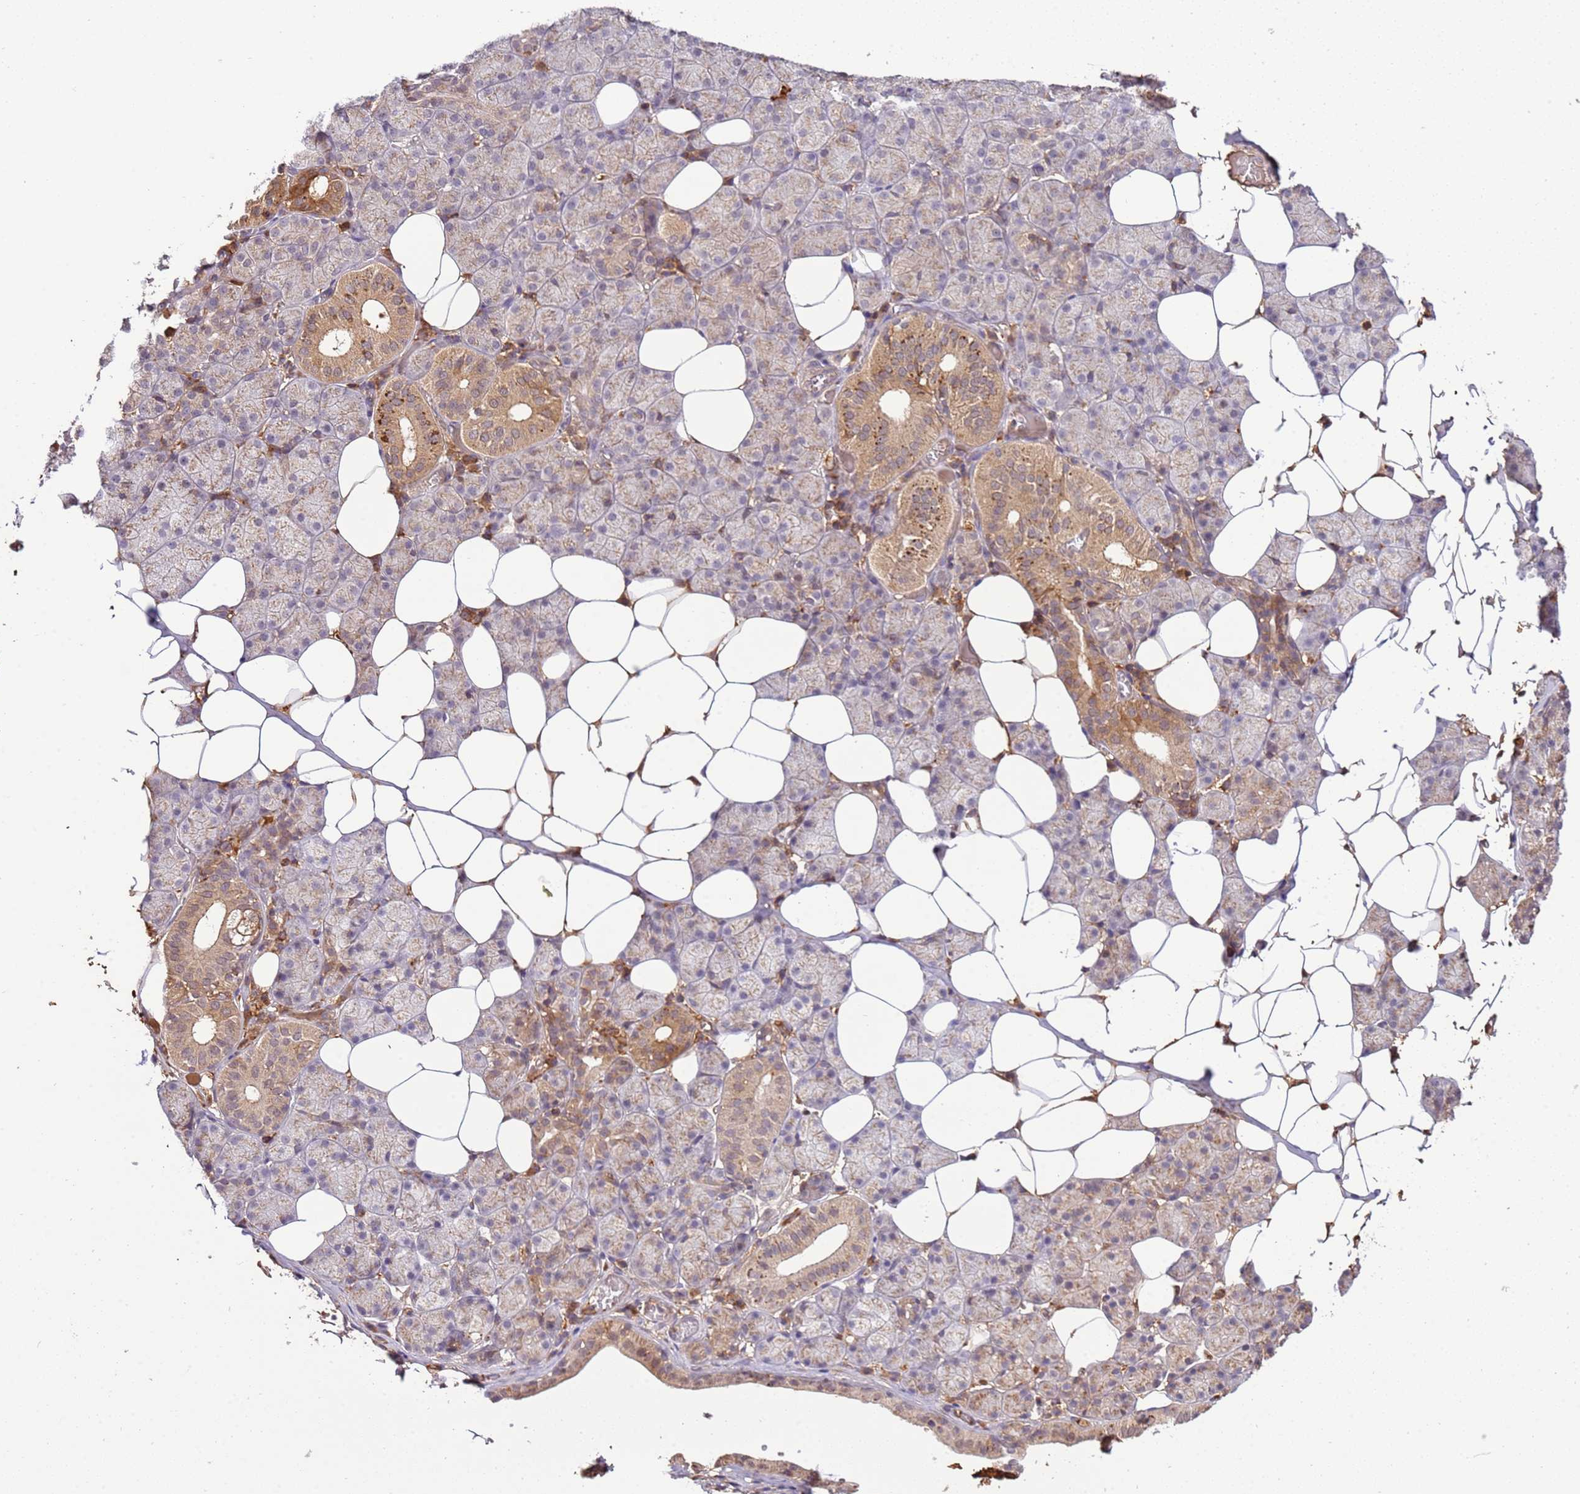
{"staining": {"intensity": "strong", "quantity": "25%-75%", "location": "cytoplasmic/membranous"}, "tissue": "salivary gland", "cell_type": "Glandular cells", "image_type": "normal", "snomed": [{"axis": "morphology", "description": "Normal tissue, NOS"}, {"axis": "topography", "description": "Salivary gland"}], "caption": "Immunohistochemical staining of normal human salivary gland displays strong cytoplasmic/membranous protein expression in about 25%-75% of glandular cells.", "gene": "ZNF624", "patient": {"sex": "female", "age": 33}}